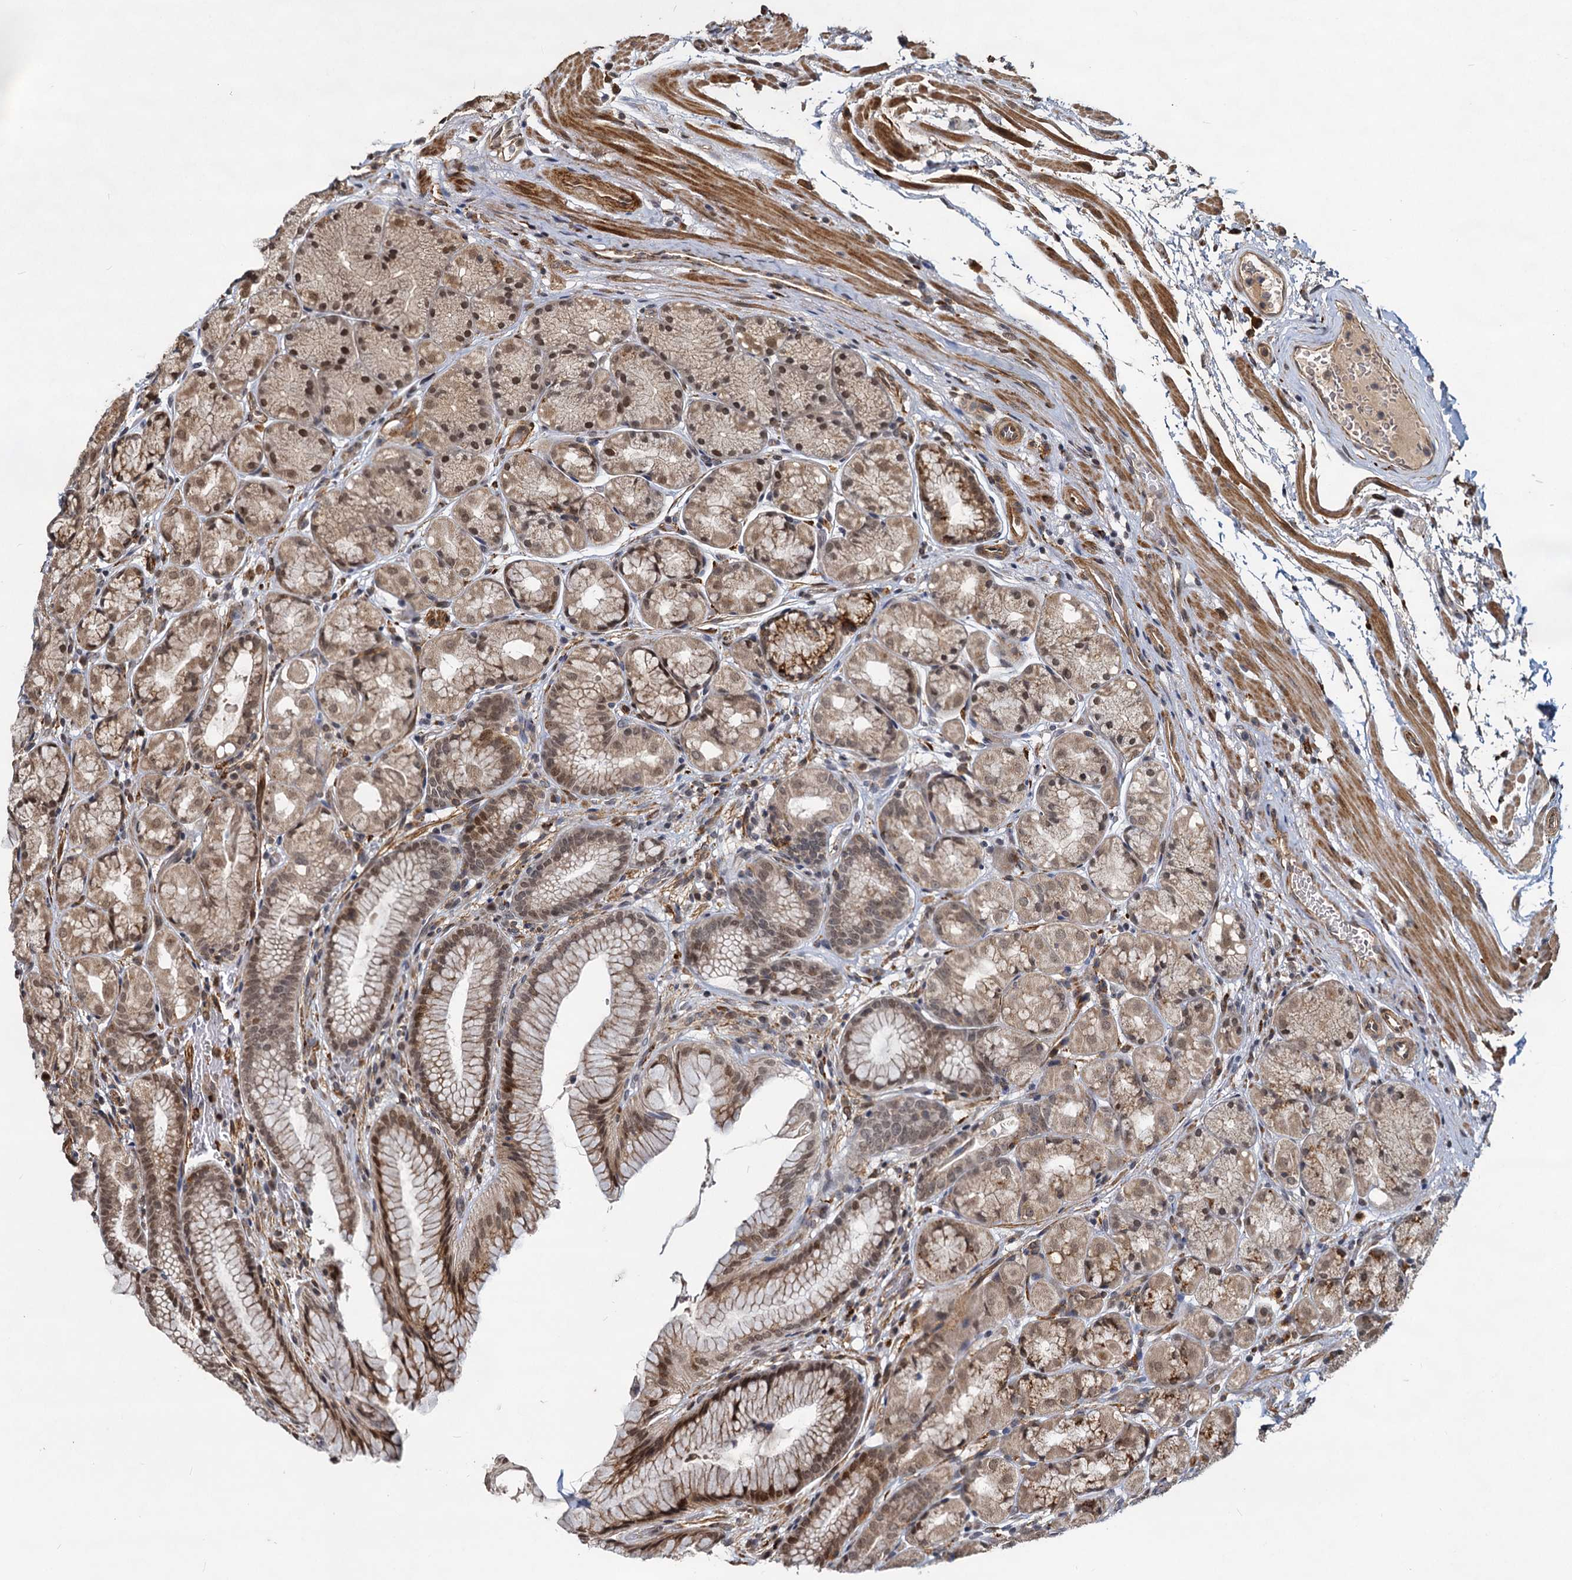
{"staining": {"intensity": "moderate", "quantity": ">75%", "location": "cytoplasmic/membranous,nuclear"}, "tissue": "stomach", "cell_type": "Glandular cells", "image_type": "normal", "snomed": [{"axis": "morphology", "description": "Normal tissue, NOS"}, {"axis": "topography", "description": "Stomach"}], "caption": "Brown immunohistochemical staining in unremarkable stomach displays moderate cytoplasmic/membranous,nuclear positivity in about >75% of glandular cells.", "gene": "TRIM23", "patient": {"sex": "male", "age": 63}}